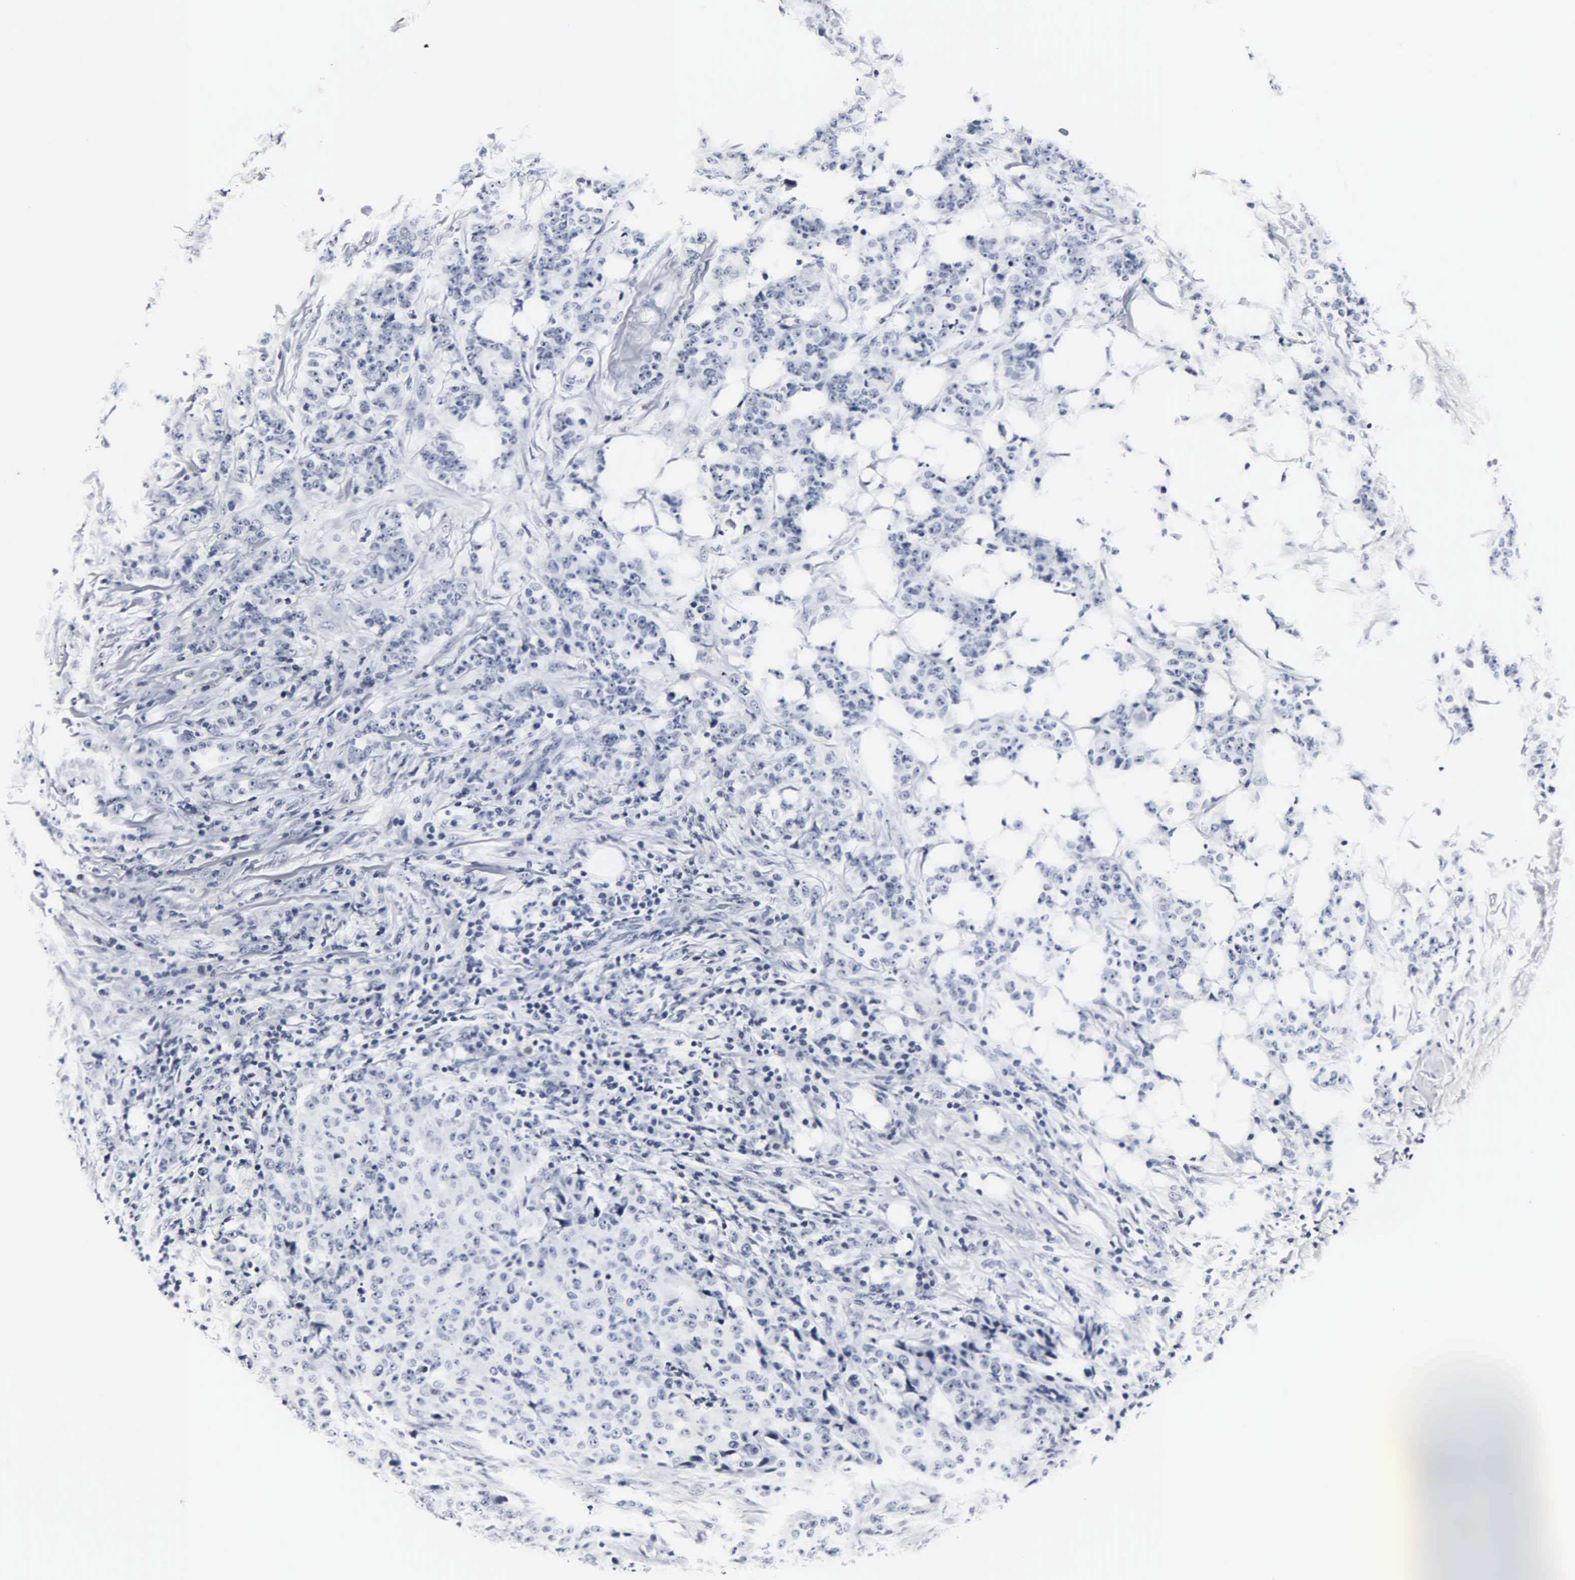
{"staining": {"intensity": "negative", "quantity": "none", "location": "none"}, "tissue": "breast cancer", "cell_type": "Tumor cells", "image_type": "cancer", "snomed": [{"axis": "morphology", "description": "Duct carcinoma"}, {"axis": "topography", "description": "Breast"}], "caption": "Immunohistochemistry (IHC) histopathology image of human breast infiltrating ductal carcinoma stained for a protein (brown), which exhibits no expression in tumor cells.", "gene": "DGCR2", "patient": {"sex": "female", "age": 40}}